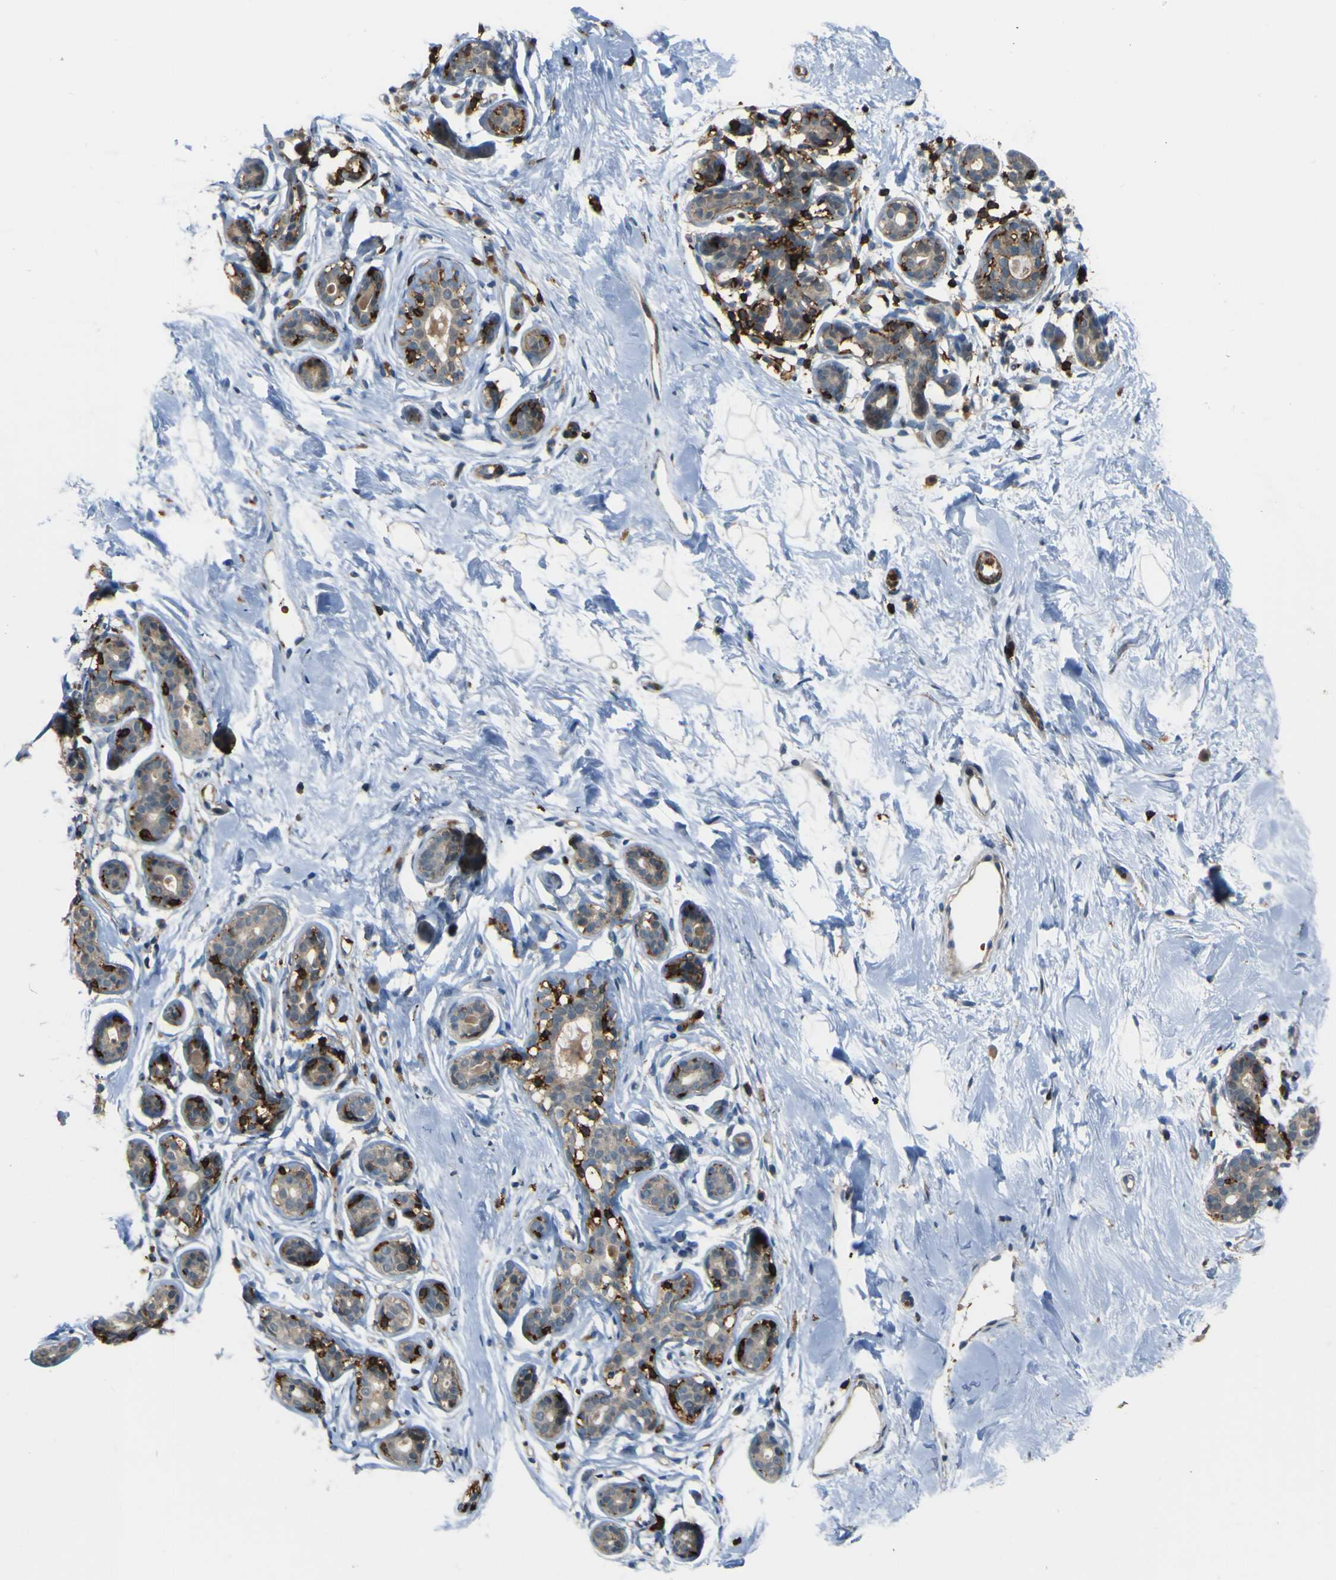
{"staining": {"intensity": "negative", "quantity": "none", "location": "none"}, "tissue": "breast", "cell_type": "Adipocytes", "image_type": "normal", "snomed": [{"axis": "morphology", "description": "Normal tissue, NOS"}, {"axis": "topography", "description": "Breast"}], "caption": "IHC of unremarkable breast exhibits no expression in adipocytes. The staining was performed using DAB to visualize the protein expression in brown, while the nuclei were stained in blue with hematoxylin (Magnification: 20x).", "gene": "PCDHB5", "patient": {"sex": "female", "age": 23}}